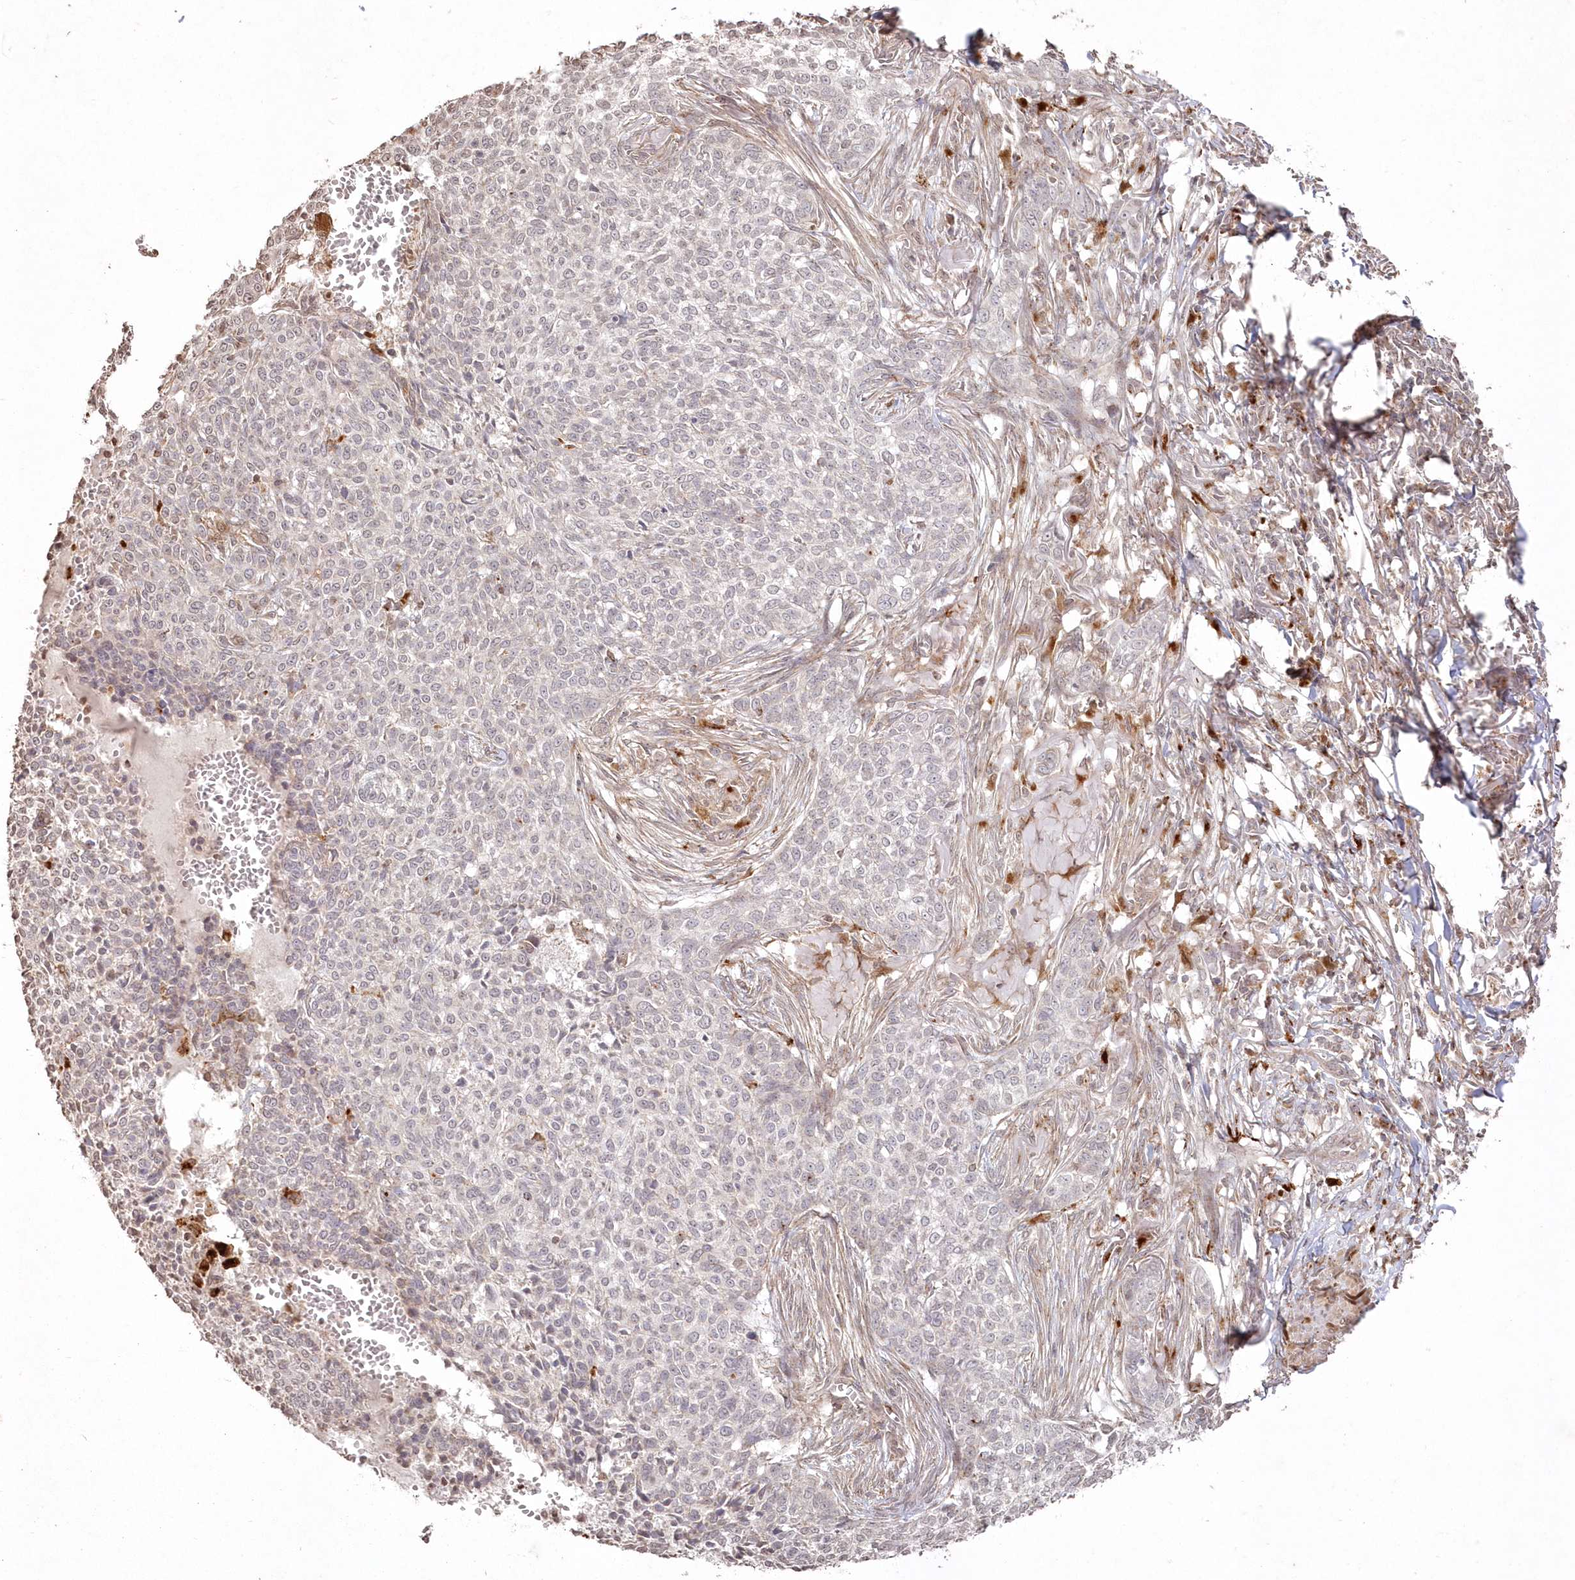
{"staining": {"intensity": "negative", "quantity": "none", "location": "none"}, "tissue": "skin cancer", "cell_type": "Tumor cells", "image_type": "cancer", "snomed": [{"axis": "morphology", "description": "Basal cell carcinoma"}, {"axis": "topography", "description": "Skin"}], "caption": "This is an immunohistochemistry (IHC) histopathology image of skin cancer (basal cell carcinoma). There is no expression in tumor cells.", "gene": "ARSB", "patient": {"sex": "male", "age": 85}}